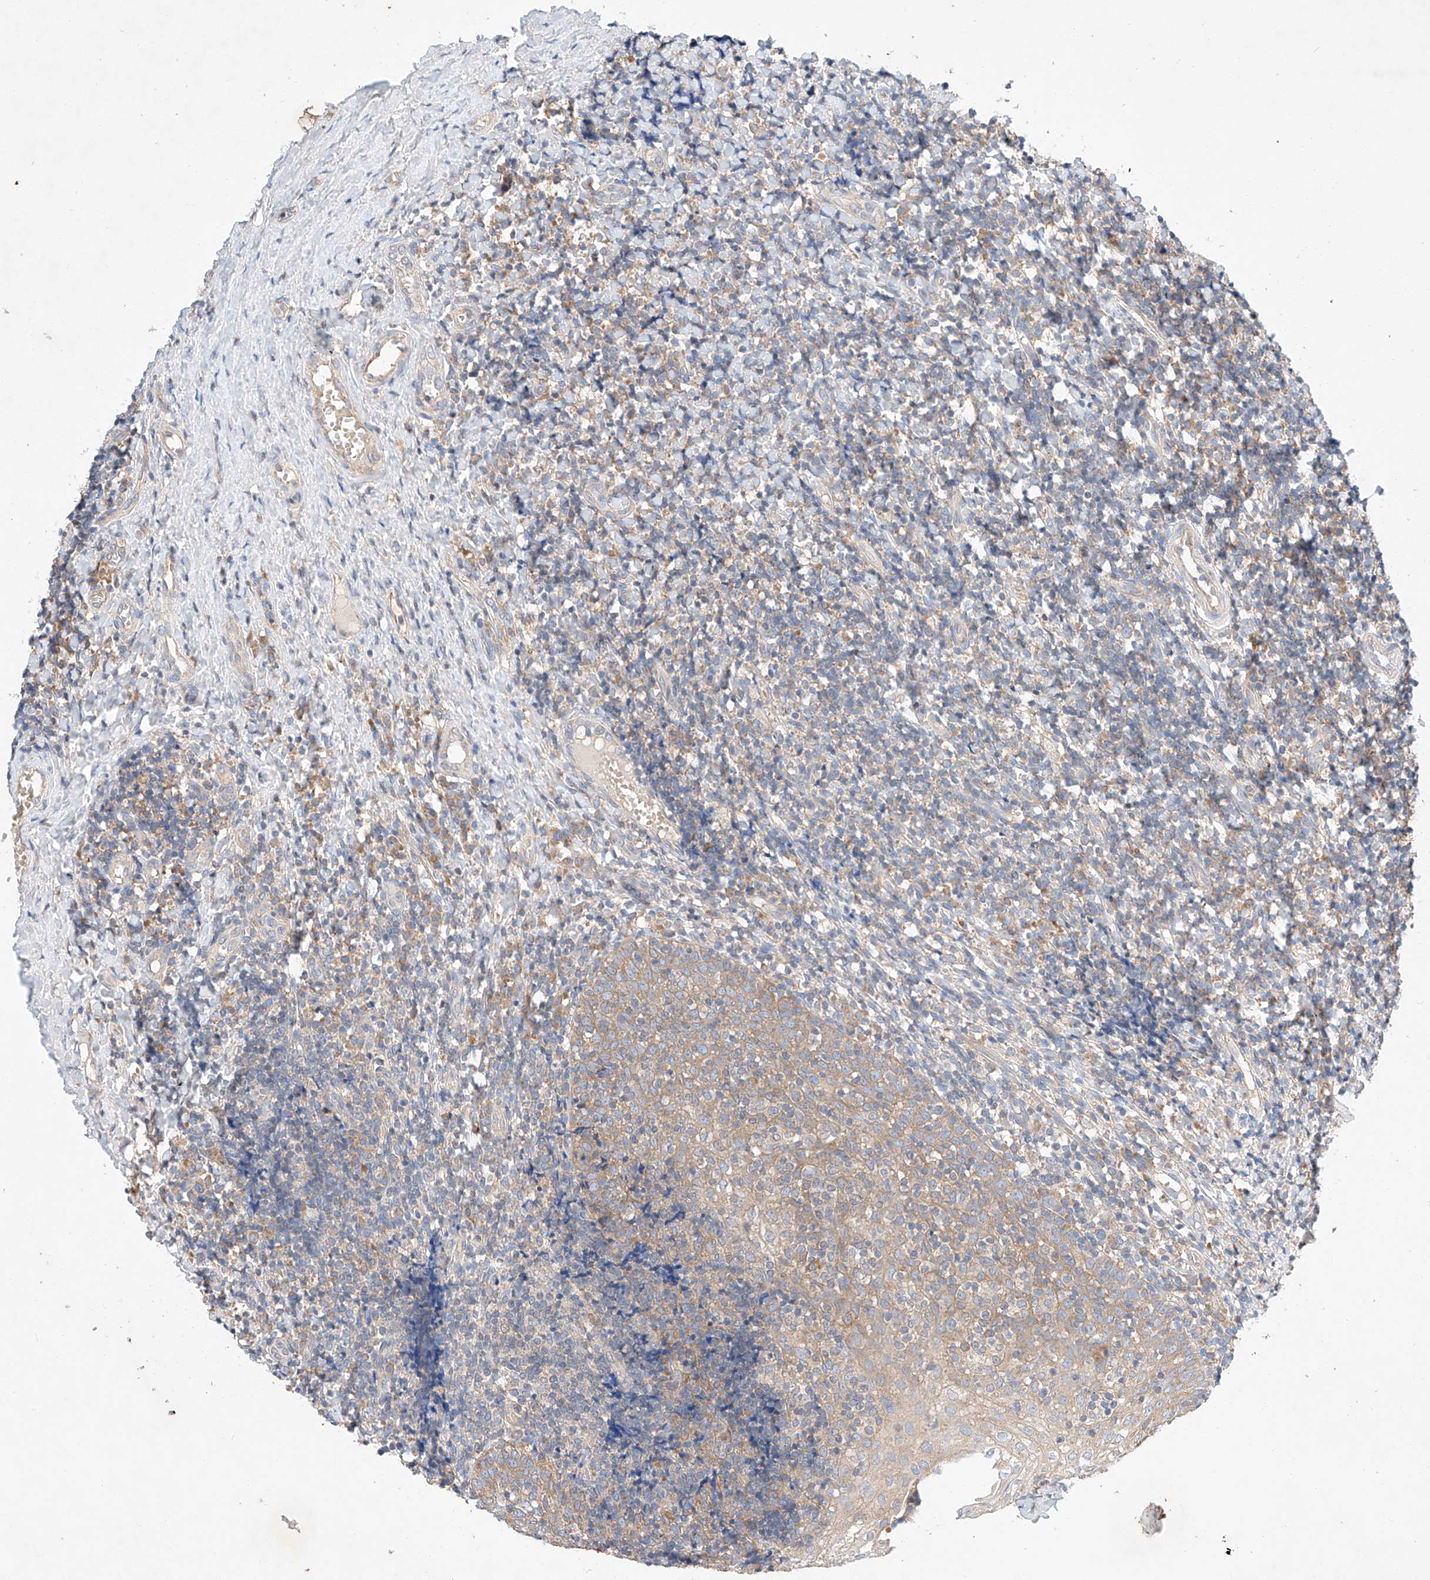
{"staining": {"intensity": "negative", "quantity": "none", "location": "none"}, "tissue": "tonsil", "cell_type": "Germinal center cells", "image_type": "normal", "snomed": [{"axis": "morphology", "description": "Normal tissue, NOS"}, {"axis": "topography", "description": "Tonsil"}], "caption": "There is no significant staining in germinal center cells of tonsil. (IHC, brightfield microscopy, high magnification).", "gene": "C6orf118", "patient": {"sex": "female", "age": 19}}